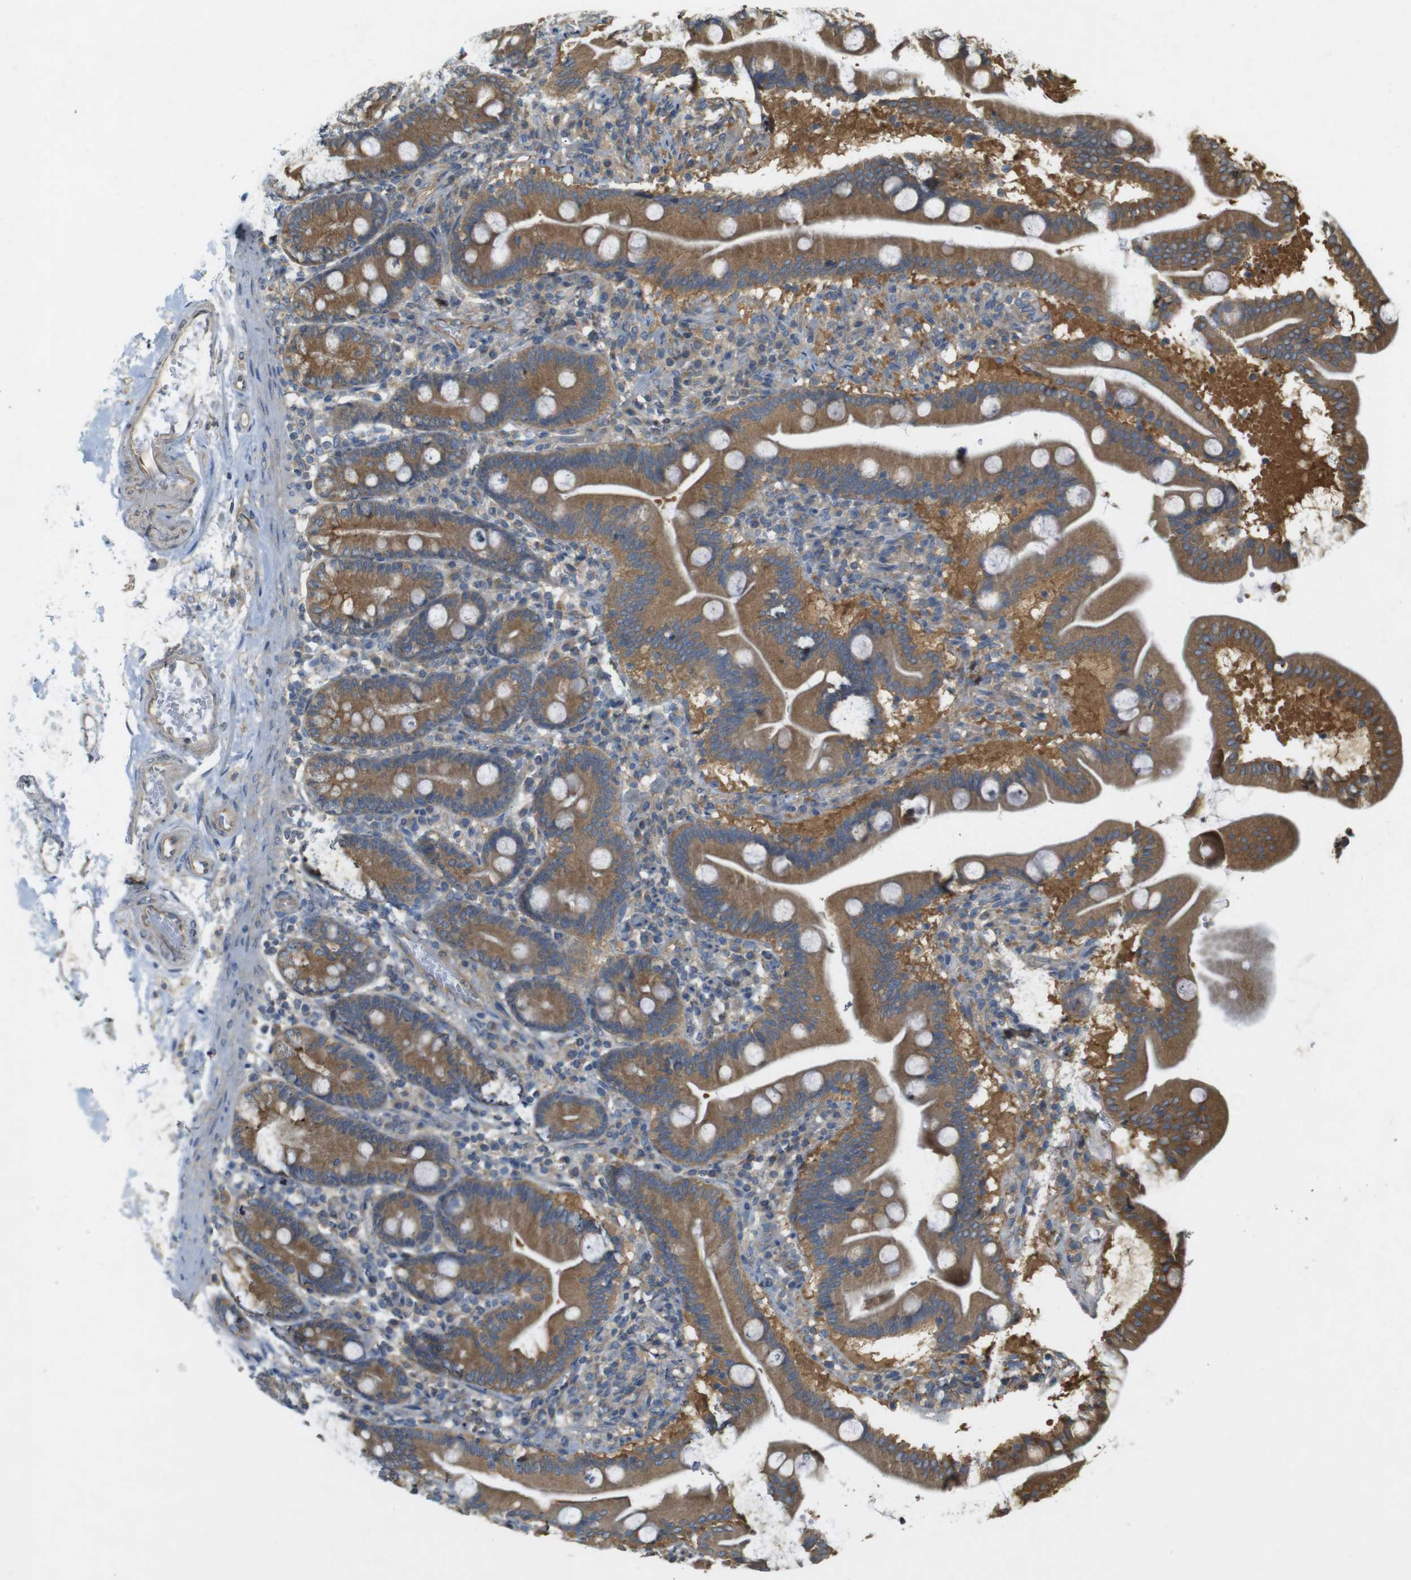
{"staining": {"intensity": "moderate", "quantity": ">75%", "location": "cytoplasmic/membranous"}, "tissue": "duodenum", "cell_type": "Glandular cells", "image_type": "normal", "snomed": [{"axis": "morphology", "description": "Normal tissue, NOS"}, {"axis": "topography", "description": "Duodenum"}], "caption": "Immunohistochemical staining of unremarkable human duodenum shows medium levels of moderate cytoplasmic/membranous expression in about >75% of glandular cells. (IHC, brightfield microscopy, high magnification).", "gene": "KIF5B", "patient": {"sex": "male", "age": 54}}